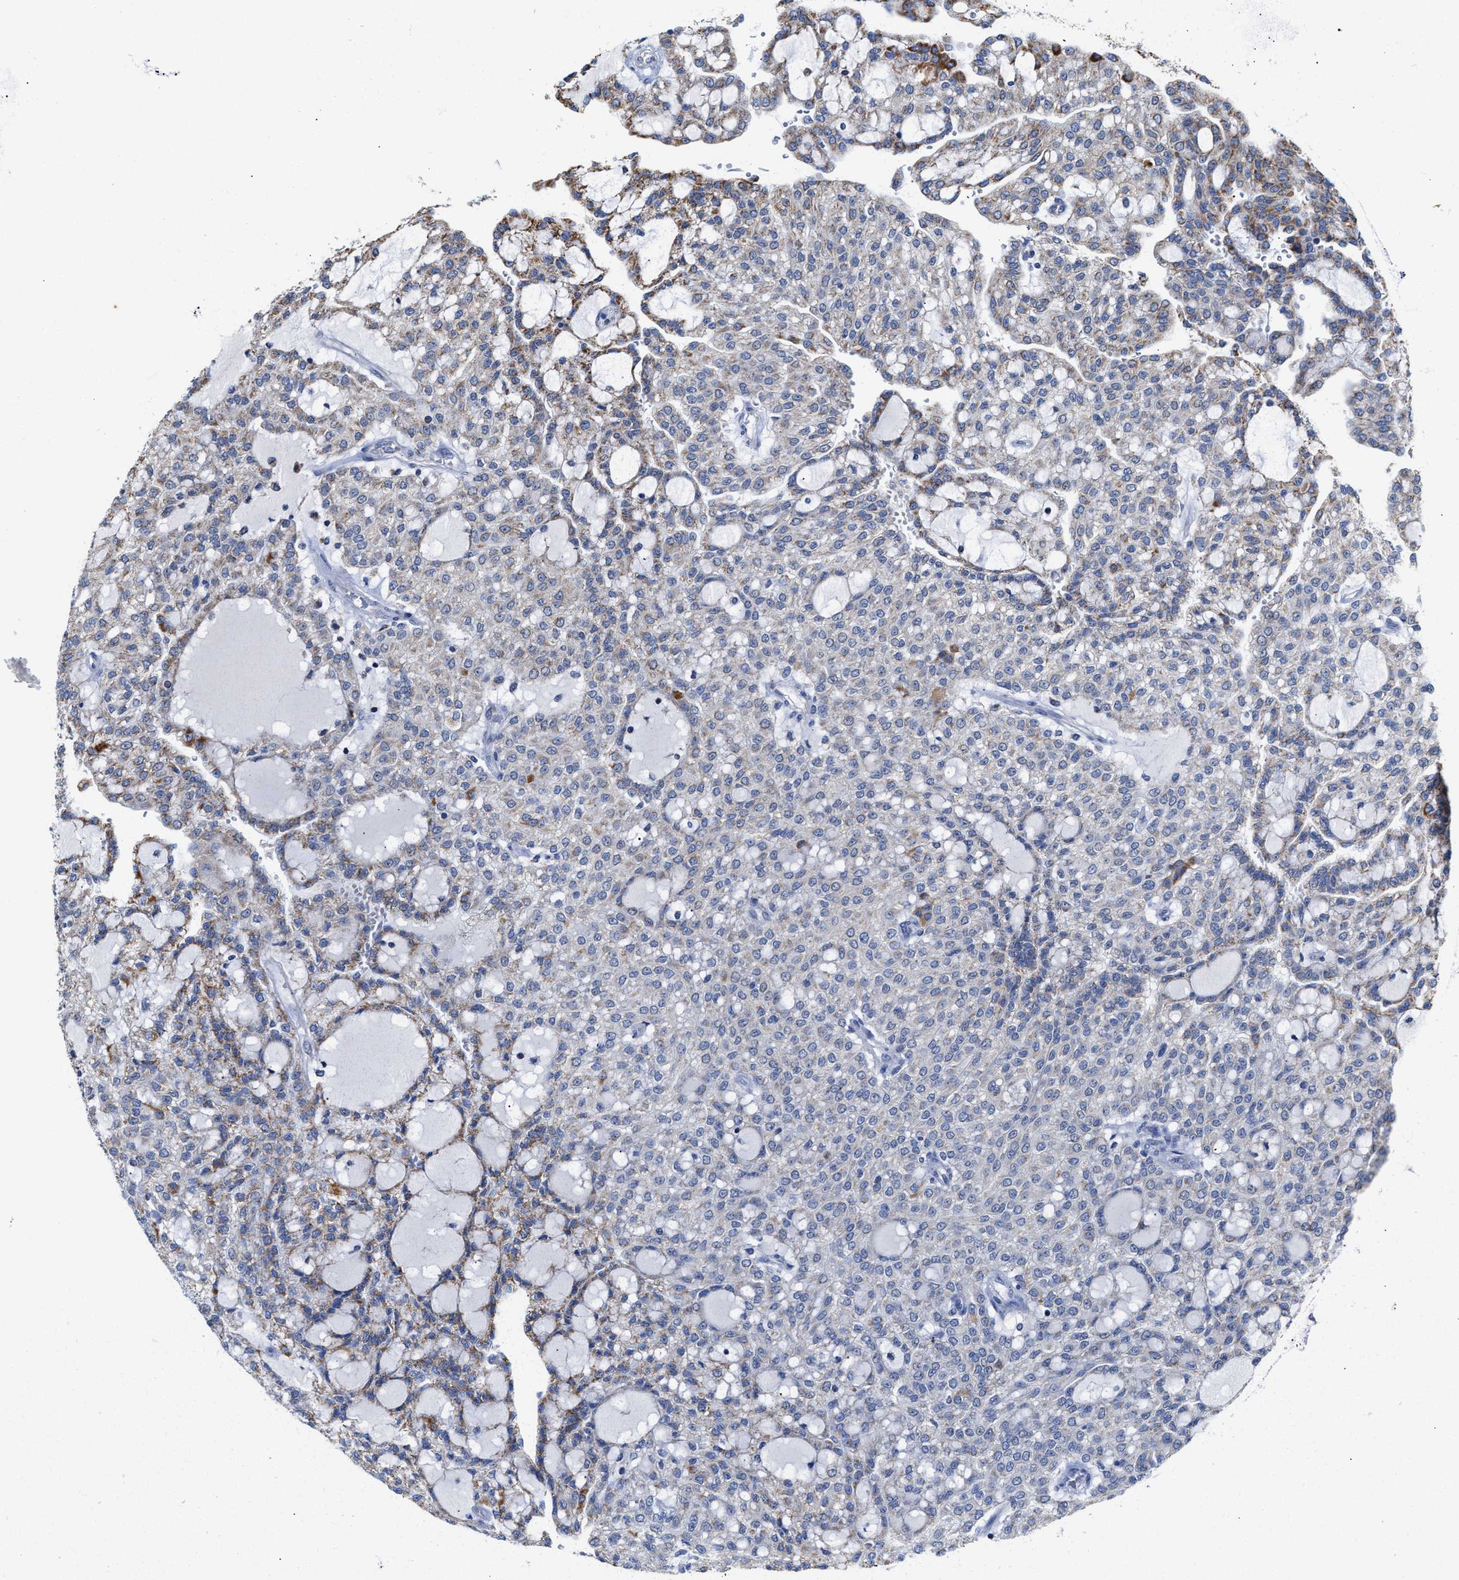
{"staining": {"intensity": "negative", "quantity": "none", "location": "none"}, "tissue": "renal cancer", "cell_type": "Tumor cells", "image_type": "cancer", "snomed": [{"axis": "morphology", "description": "Adenocarcinoma, NOS"}, {"axis": "topography", "description": "Kidney"}], "caption": "The micrograph shows no staining of tumor cells in adenocarcinoma (renal).", "gene": "JAG1", "patient": {"sex": "male", "age": 63}}